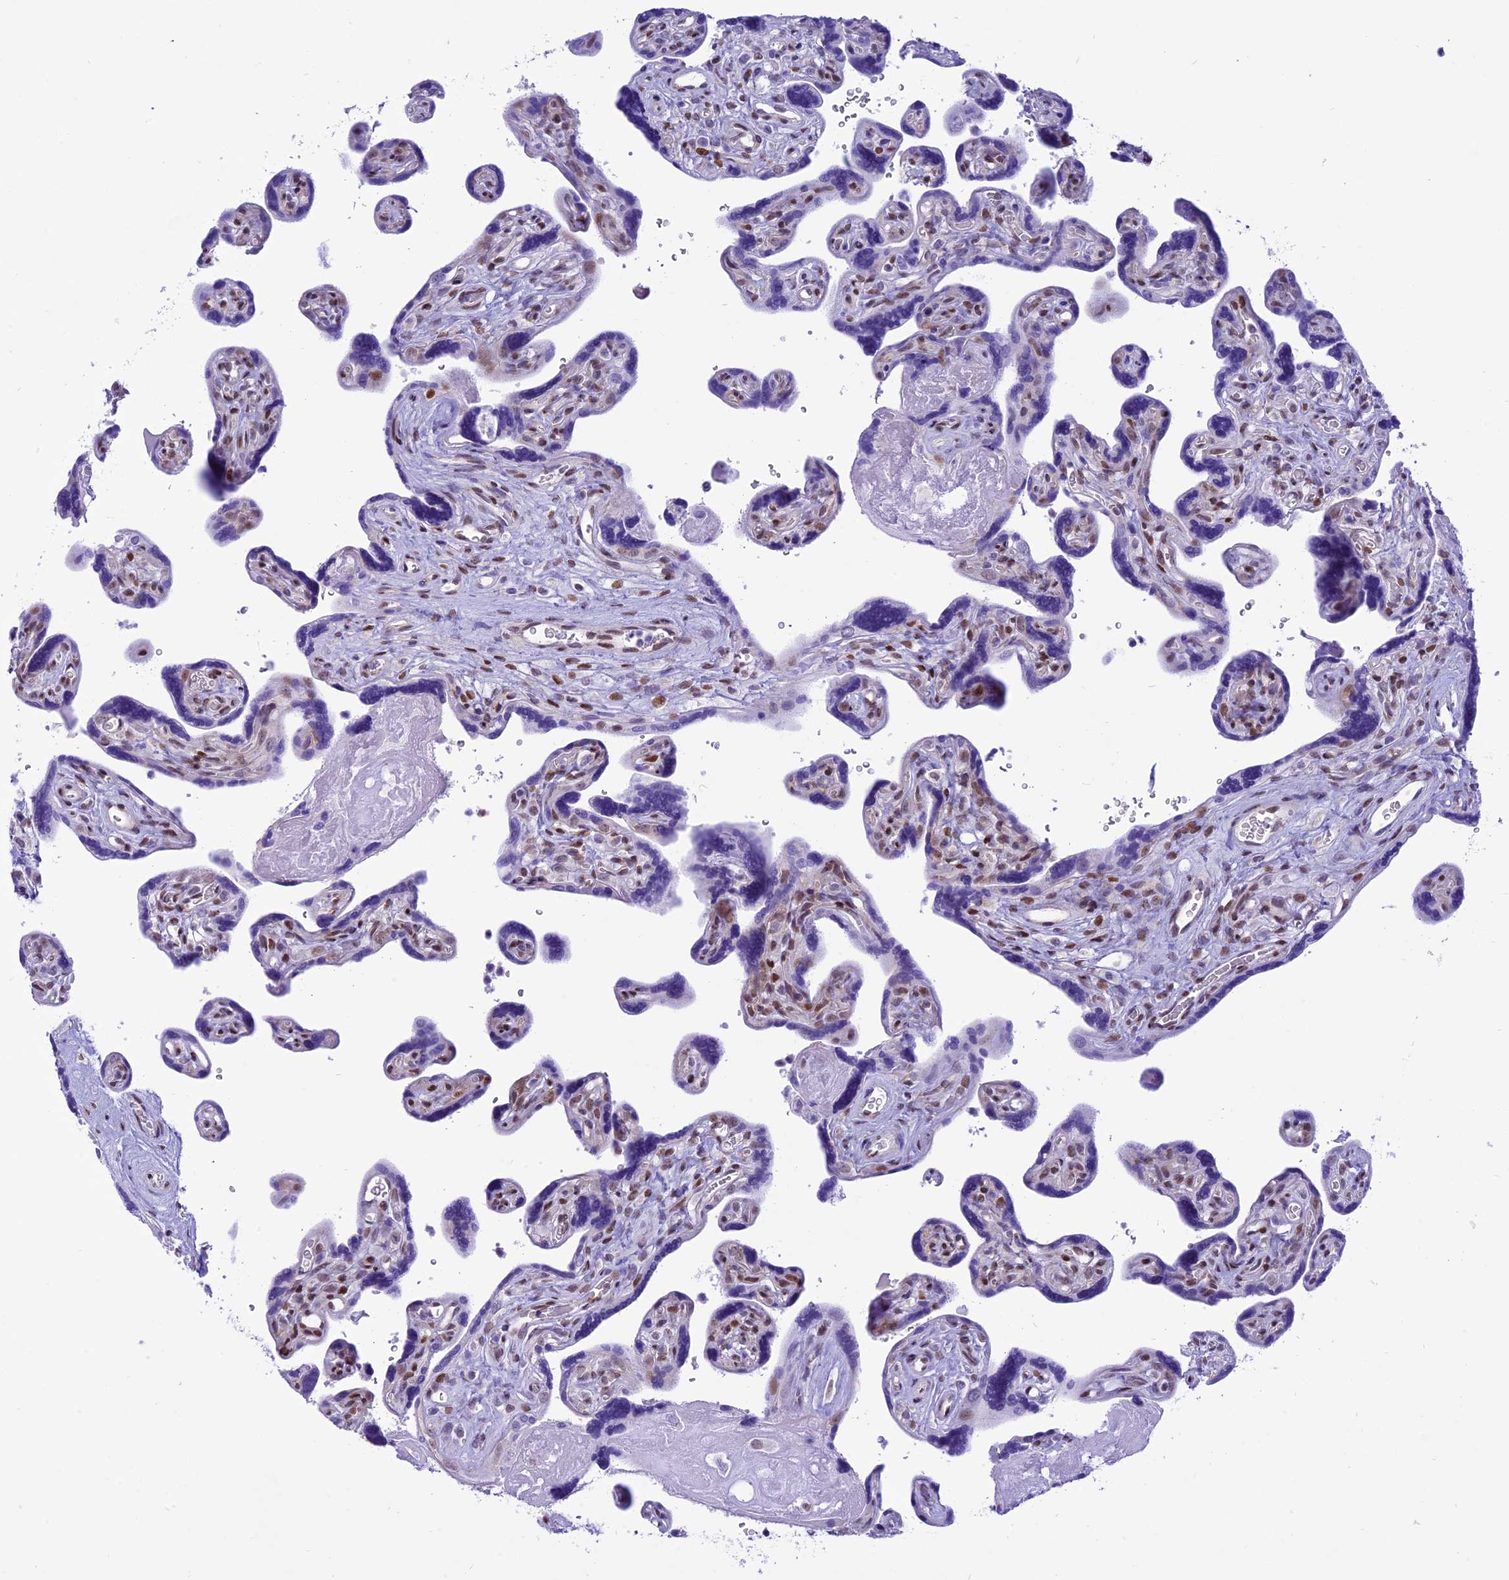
{"staining": {"intensity": "moderate", "quantity": "25%-75%", "location": "nuclear"}, "tissue": "placenta", "cell_type": "Trophoblastic cells", "image_type": "normal", "snomed": [{"axis": "morphology", "description": "Normal tissue, NOS"}, {"axis": "topography", "description": "Placenta"}], "caption": "This photomicrograph demonstrates normal placenta stained with immunohistochemistry to label a protein in brown. The nuclear of trophoblastic cells show moderate positivity for the protein. Nuclei are counter-stained blue.", "gene": "RPS6KB1", "patient": {"sex": "female", "age": 39}}